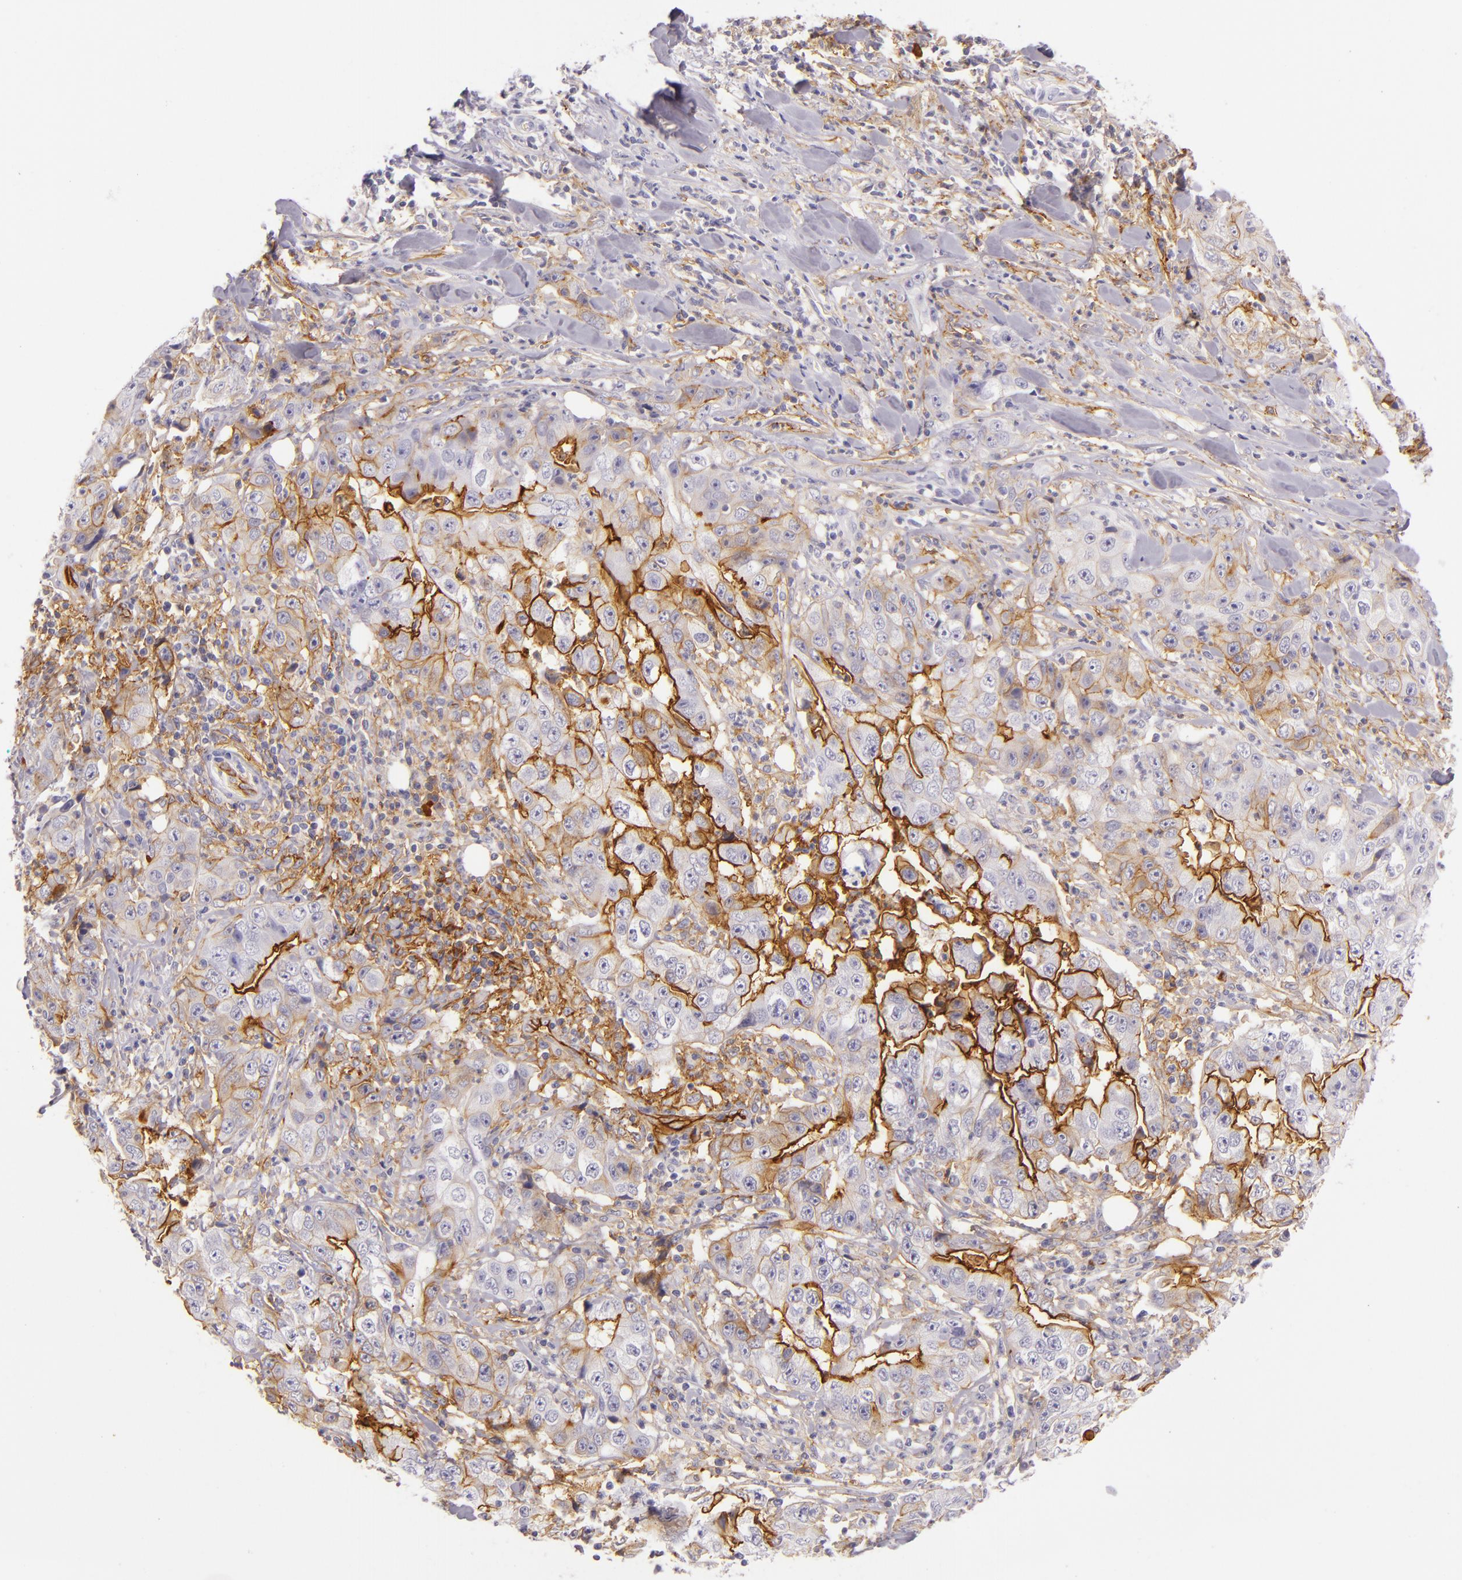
{"staining": {"intensity": "weak", "quantity": "25%-75%", "location": "cytoplasmic/membranous"}, "tissue": "lung cancer", "cell_type": "Tumor cells", "image_type": "cancer", "snomed": [{"axis": "morphology", "description": "Squamous cell carcinoma, NOS"}, {"axis": "topography", "description": "Lung"}], "caption": "Human lung cancer stained with a brown dye shows weak cytoplasmic/membranous positive positivity in about 25%-75% of tumor cells.", "gene": "ICAM1", "patient": {"sex": "male", "age": 64}}